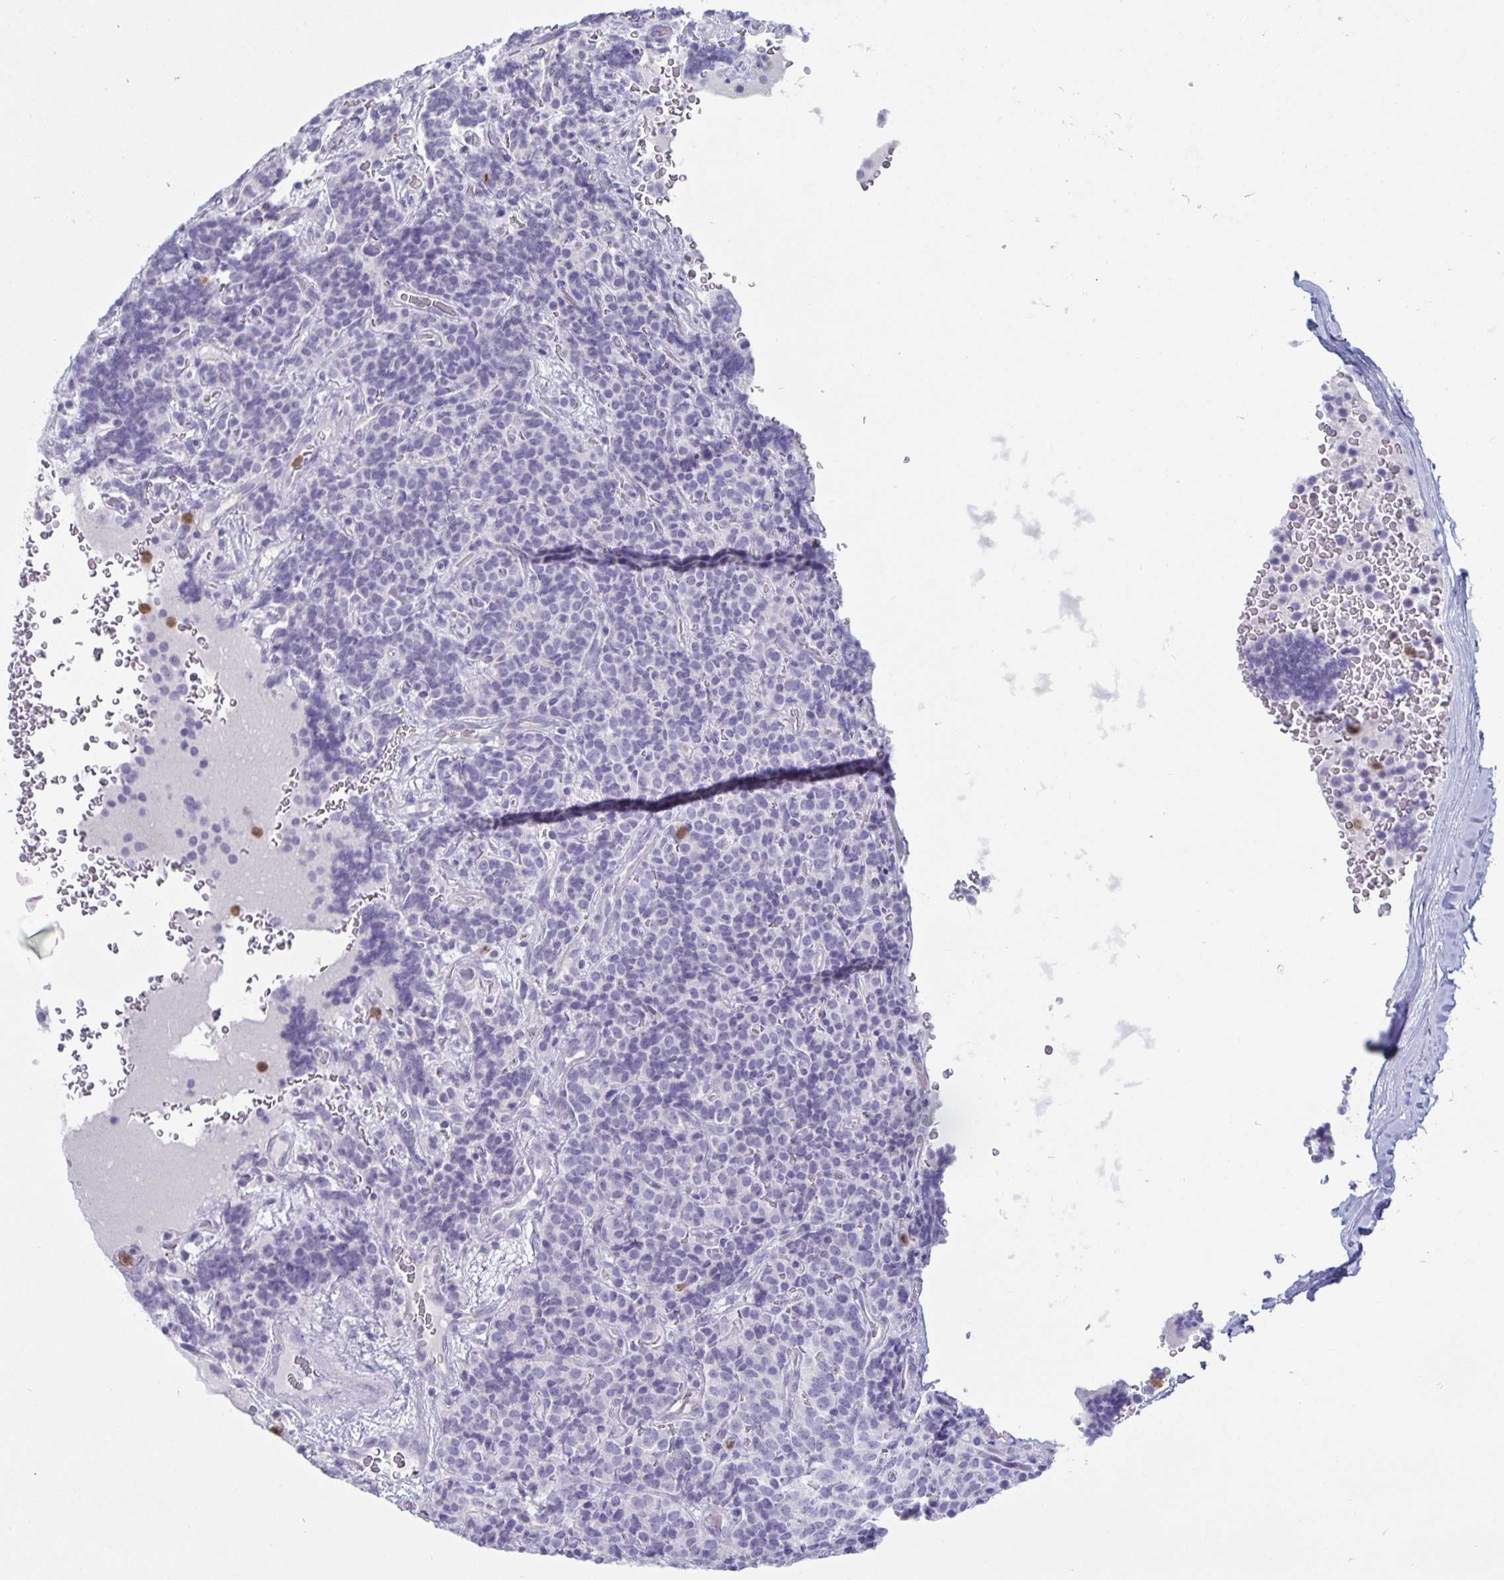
{"staining": {"intensity": "negative", "quantity": "none", "location": "none"}, "tissue": "carcinoid", "cell_type": "Tumor cells", "image_type": "cancer", "snomed": [{"axis": "morphology", "description": "Carcinoid, malignant, NOS"}, {"axis": "topography", "description": "Pancreas"}], "caption": "This photomicrograph is of carcinoid stained with IHC to label a protein in brown with the nuclei are counter-stained blue. There is no staining in tumor cells.", "gene": "PLCB3", "patient": {"sex": "male", "age": 36}}